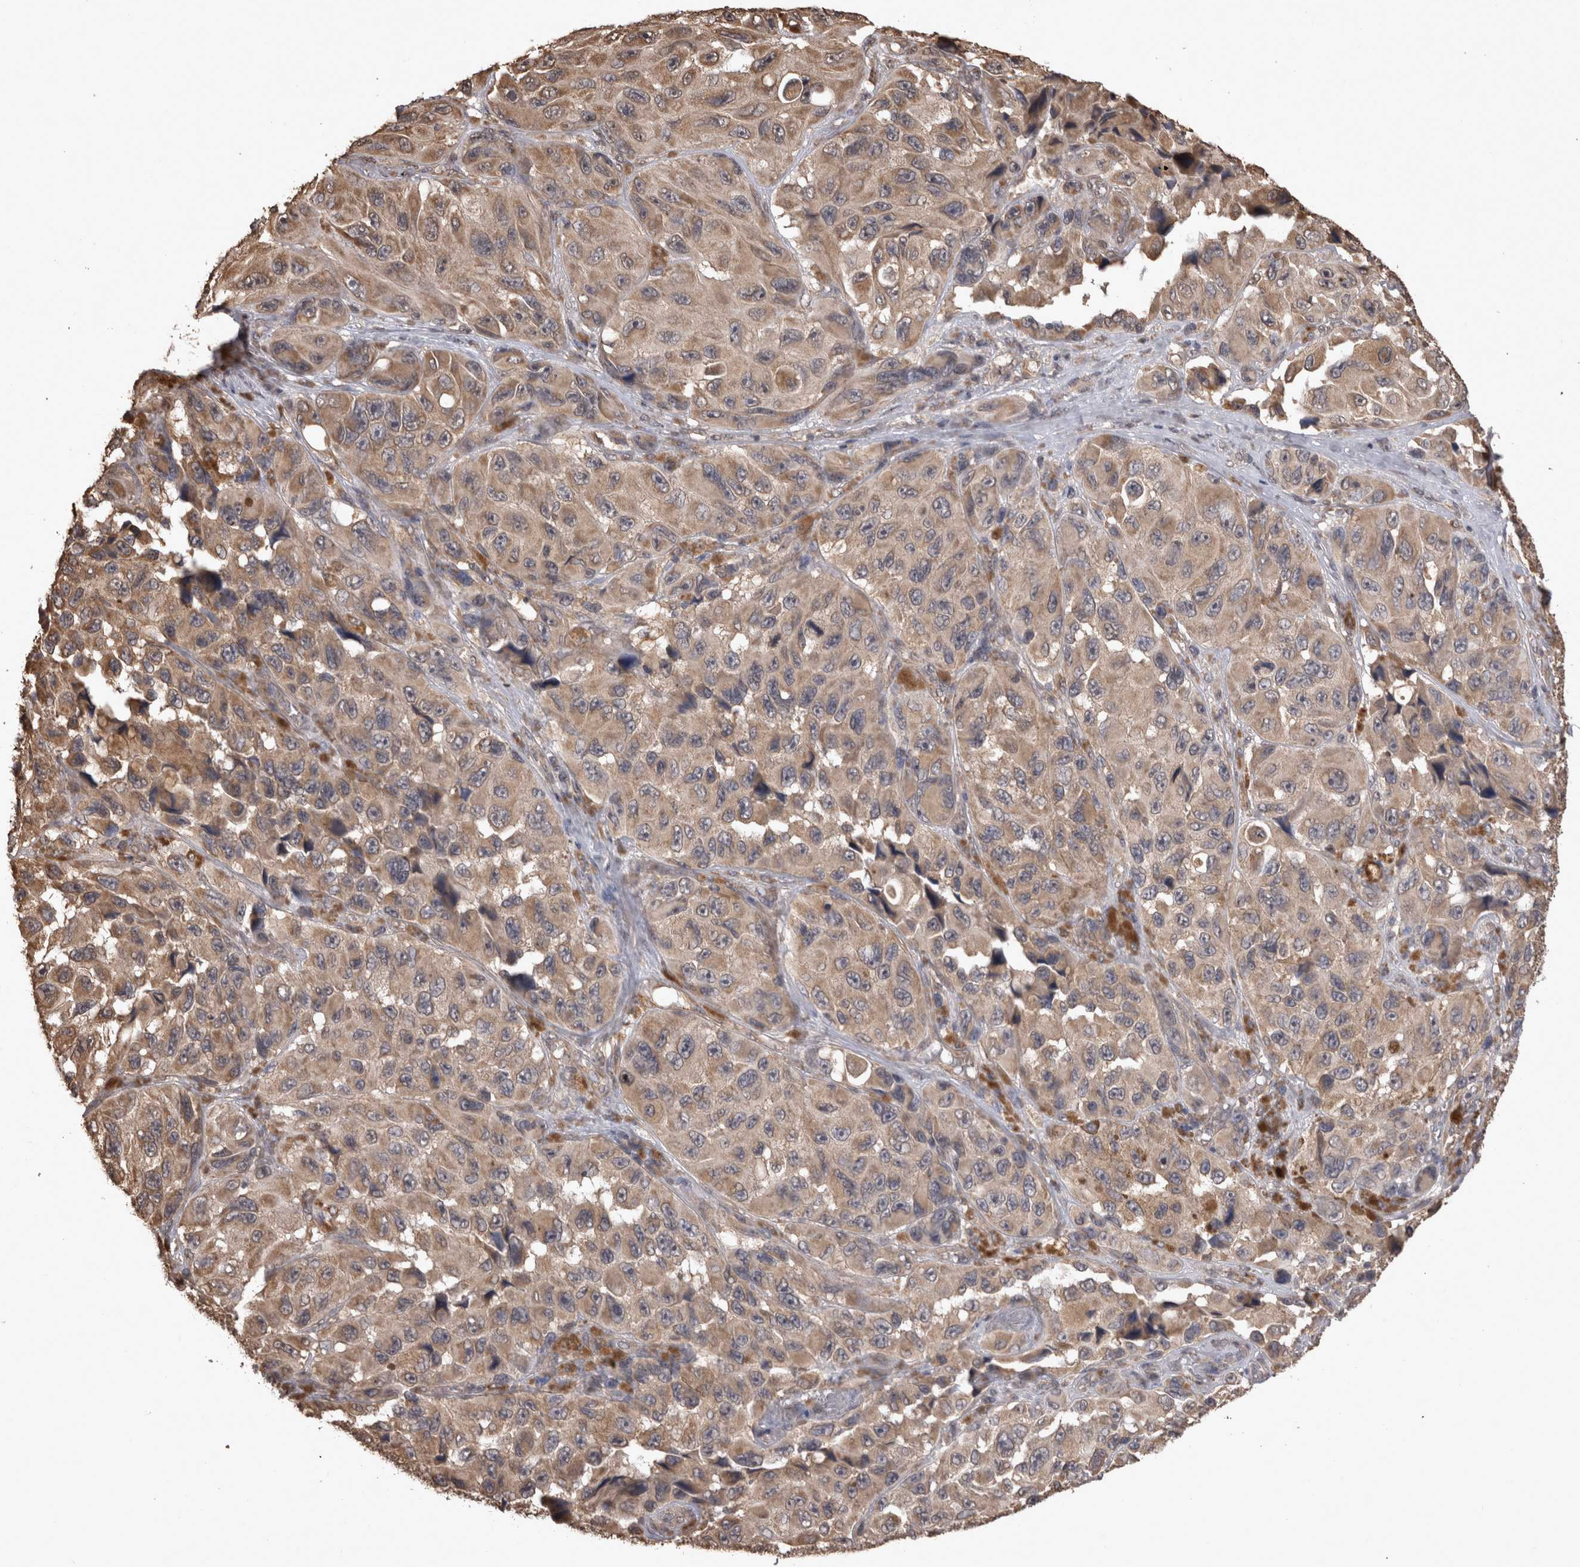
{"staining": {"intensity": "moderate", "quantity": ">75%", "location": "cytoplasmic/membranous"}, "tissue": "melanoma", "cell_type": "Tumor cells", "image_type": "cancer", "snomed": [{"axis": "morphology", "description": "Malignant melanoma, NOS"}, {"axis": "topography", "description": "Skin"}], "caption": "Melanoma stained with a brown dye exhibits moderate cytoplasmic/membranous positive staining in approximately >75% of tumor cells.", "gene": "SOCS5", "patient": {"sex": "female", "age": 73}}